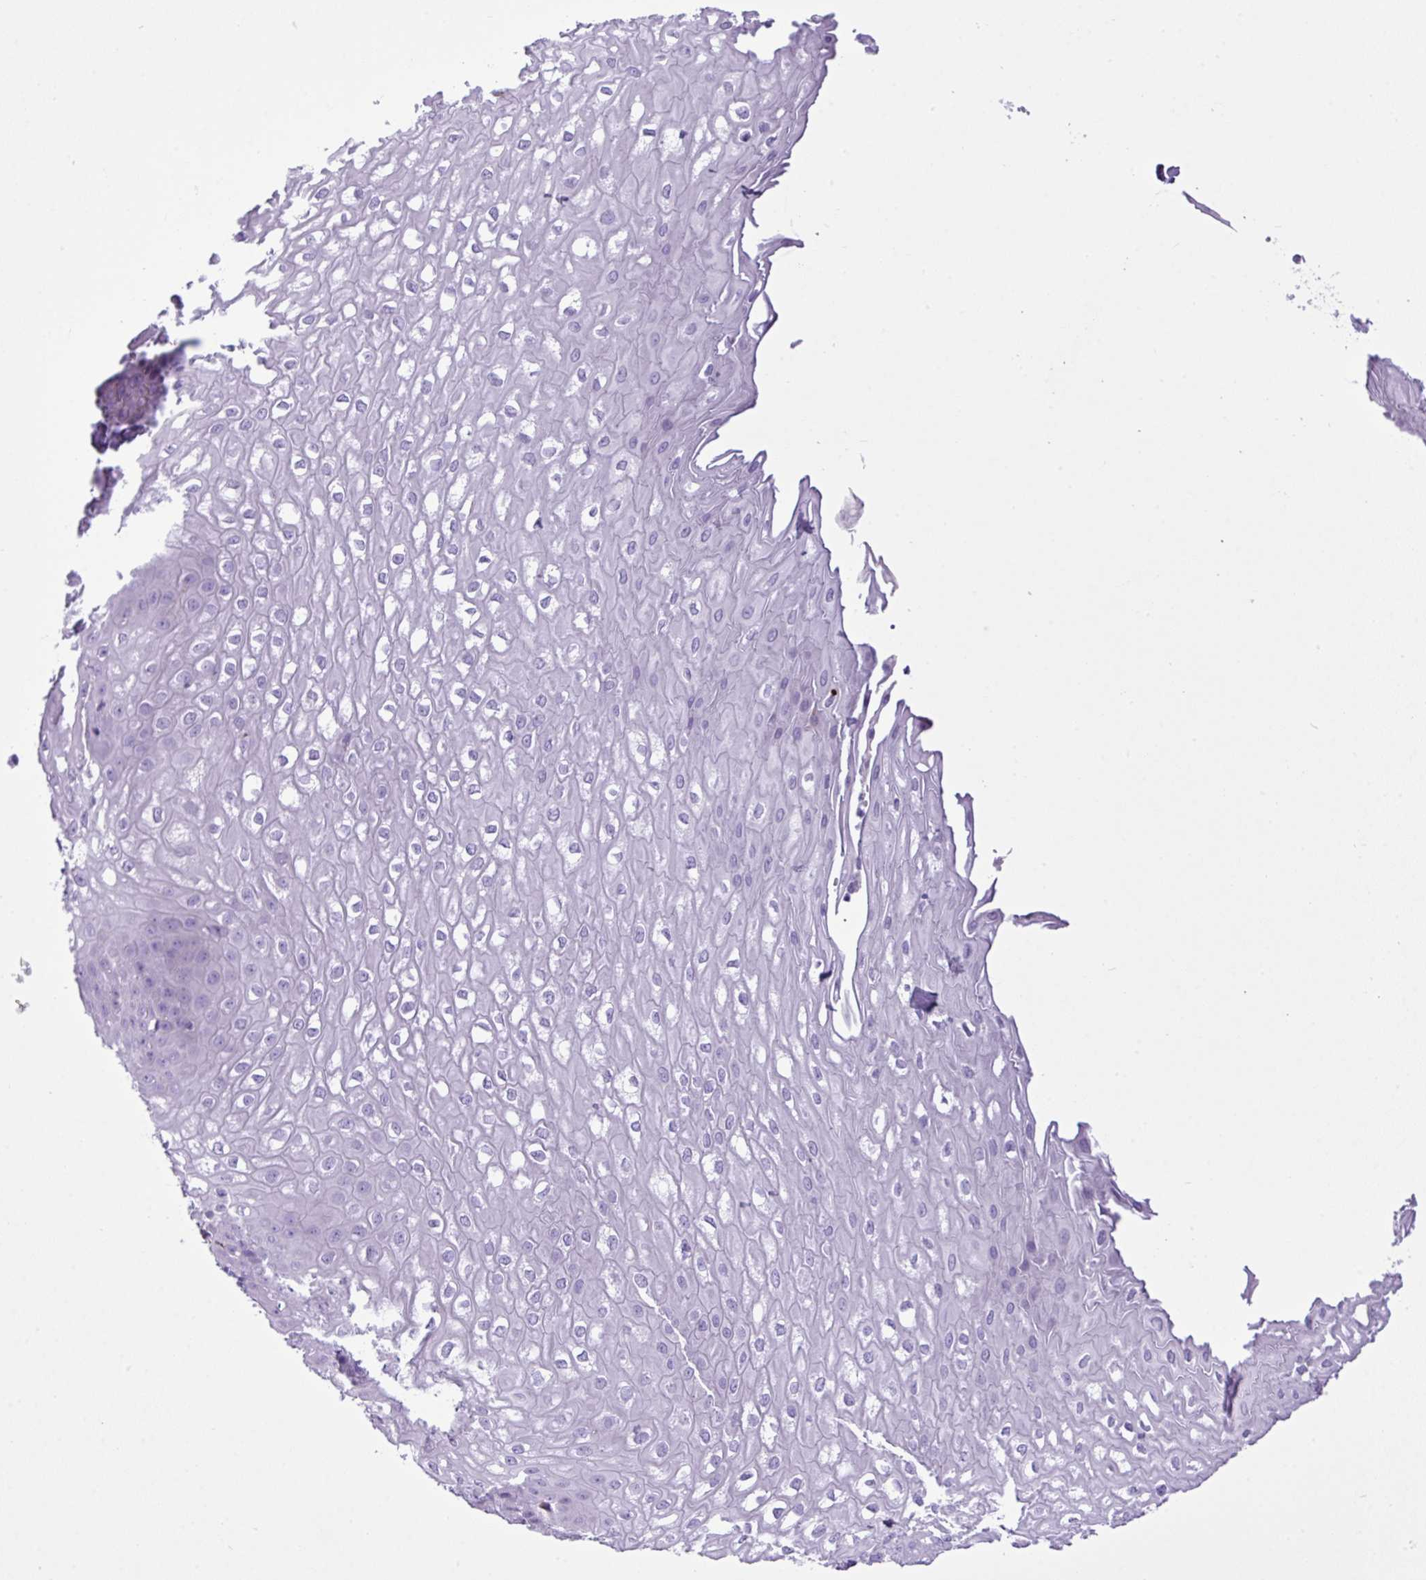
{"staining": {"intensity": "negative", "quantity": "none", "location": "none"}, "tissue": "esophagus", "cell_type": "Squamous epithelial cells", "image_type": "normal", "snomed": [{"axis": "morphology", "description": "Normal tissue, NOS"}, {"axis": "topography", "description": "Esophagus"}], "caption": "Immunohistochemical staining of benign esophagus shows no significant expression in squamous epithelial cells. Brightfield microscopy of immunohistochemistry (IHC) stained with DAB (3,3'-diaminobenzidine) (brown) and hematoxylin (blue), captured at high magnification.", "gene": "RBMXL2", "patient": {"sex": "male", "age": 67}}